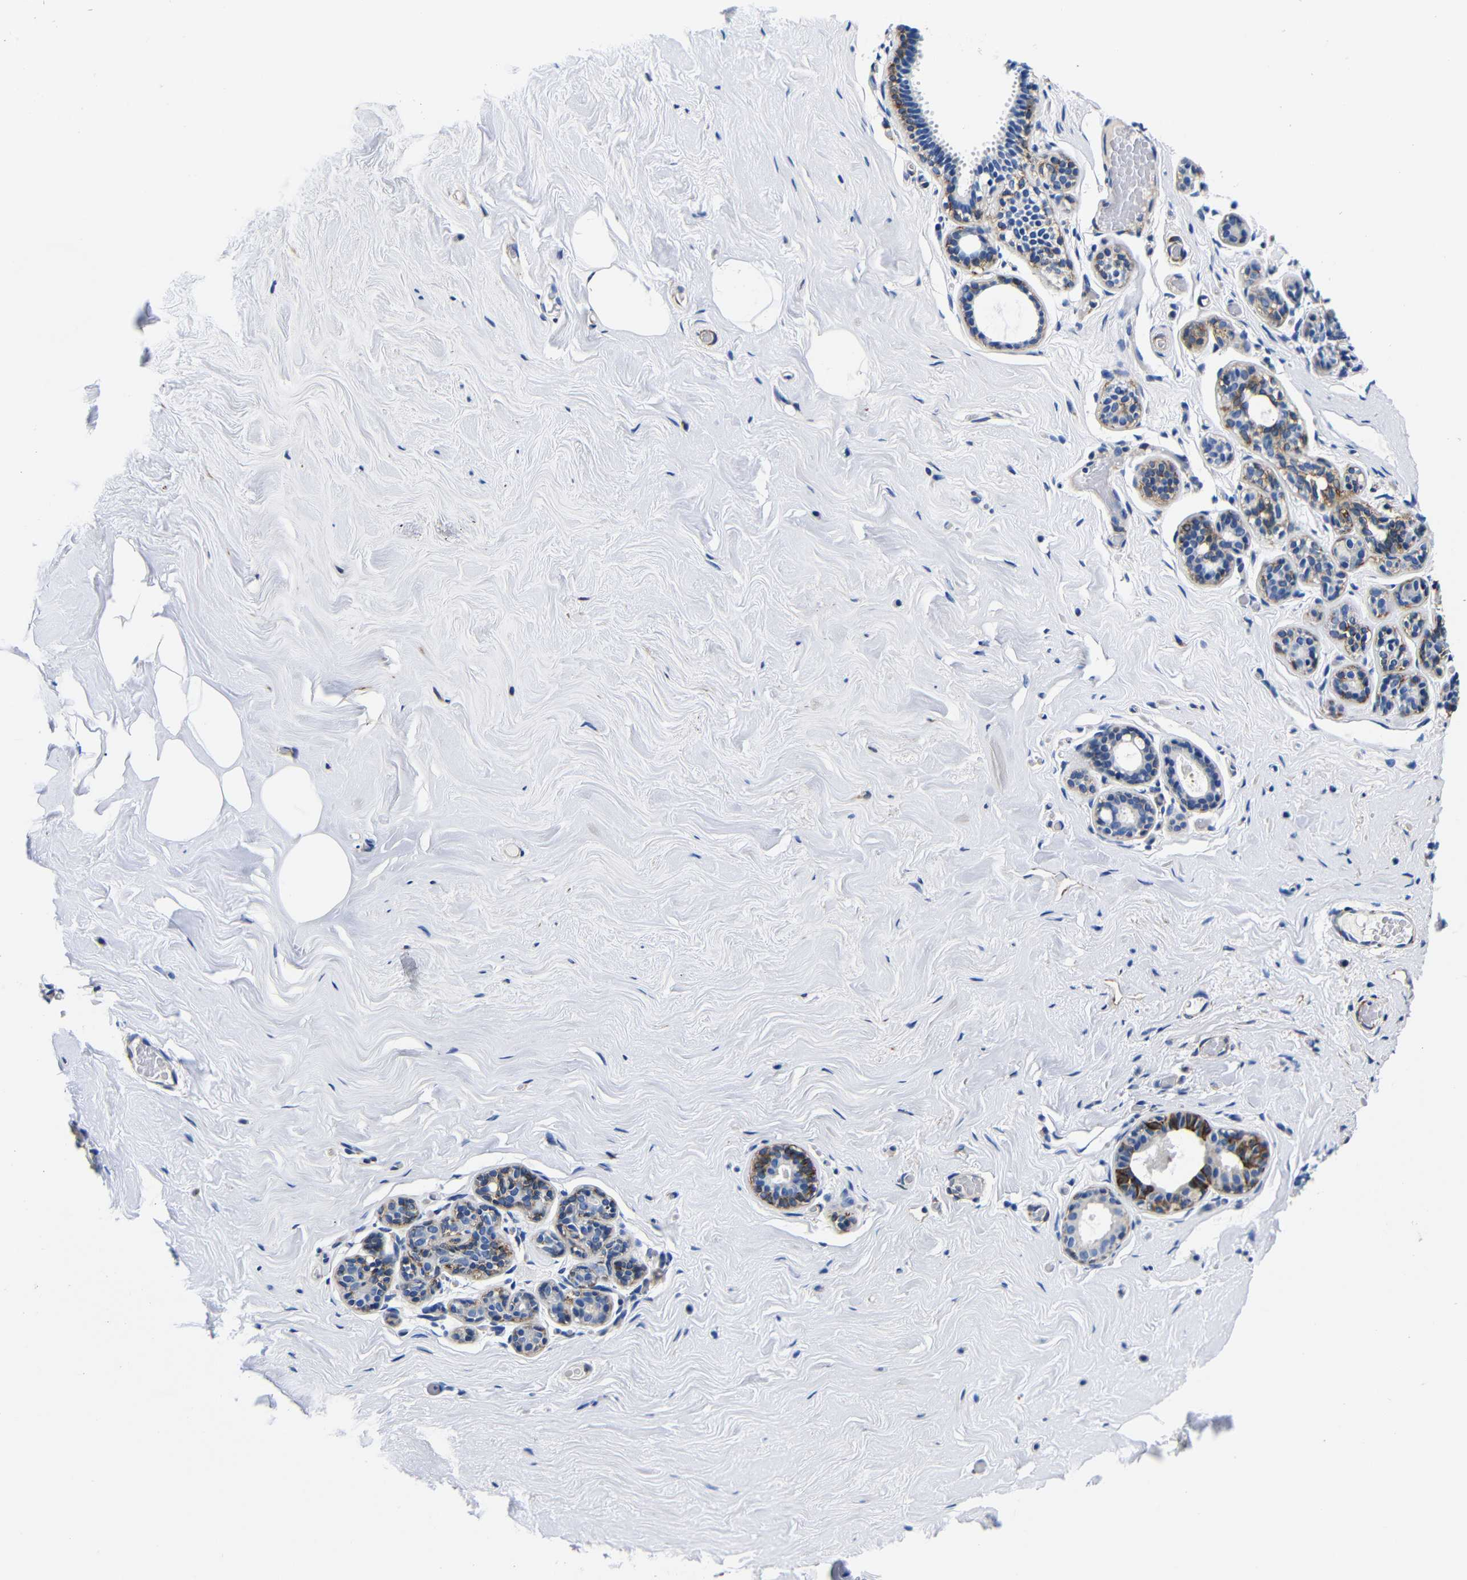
{"staining": {"intensity": "negative", "quantity": "none", "location": "none"}, "tissue": "breast", "cell_type": "Adipocytes", "image_type": "normal", "snomed": [{"axis": "morphology", "description": "Normal tissue, NOS"}, {"axis": "topography", "description": "Breast"}], "caption": "Breast was stained to show a protein in brown. There is no significant positivity in adipocytes. (Brightfield microscopy of DAB immunohistochemistry (IHC) at high magnification).", "gene": "LRIG1", "patient": {"sex": "female", "age": 75}}